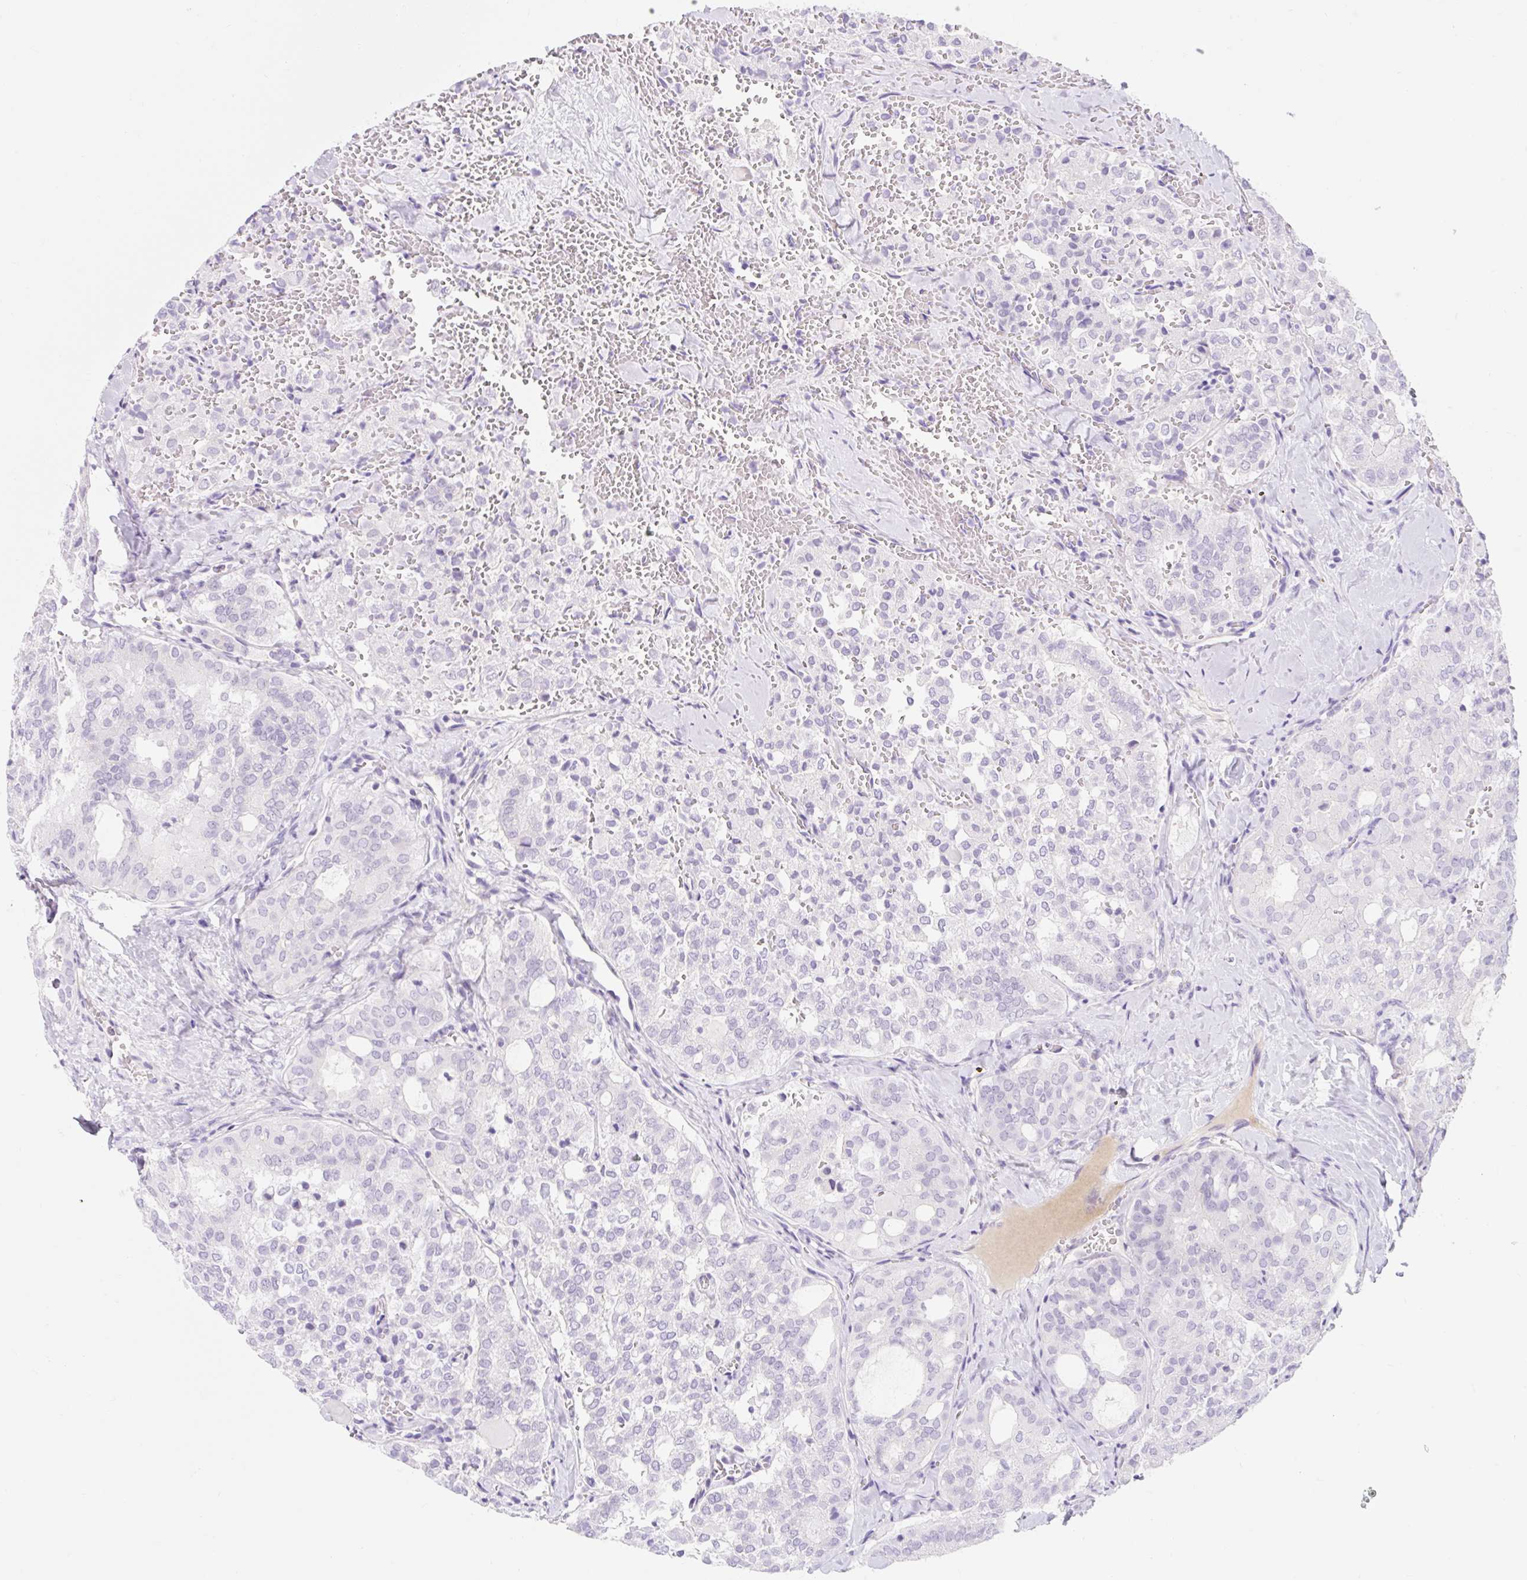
{"staining": {"intensity": "negative", "quantity": "none", "location": "none"}, "tissue": "thyroid cancer", "cell_type": "Tumor cells", "image_type": "cancer", "snomed": [{"axis": "morphology", "description": "Follicular adenoma carcinoma, NOS"}, {"axis": "topography", "description": "Thyroid gland"}], "caption": "High magnification brightfield microscopy of thyroid cancer stained with DAB (brown) and counterstained with hematoxylin (blue): tumor cells show no significant staining.", "gene": "SLC28A1", "patient": {"sex": "male", "age": 75}}